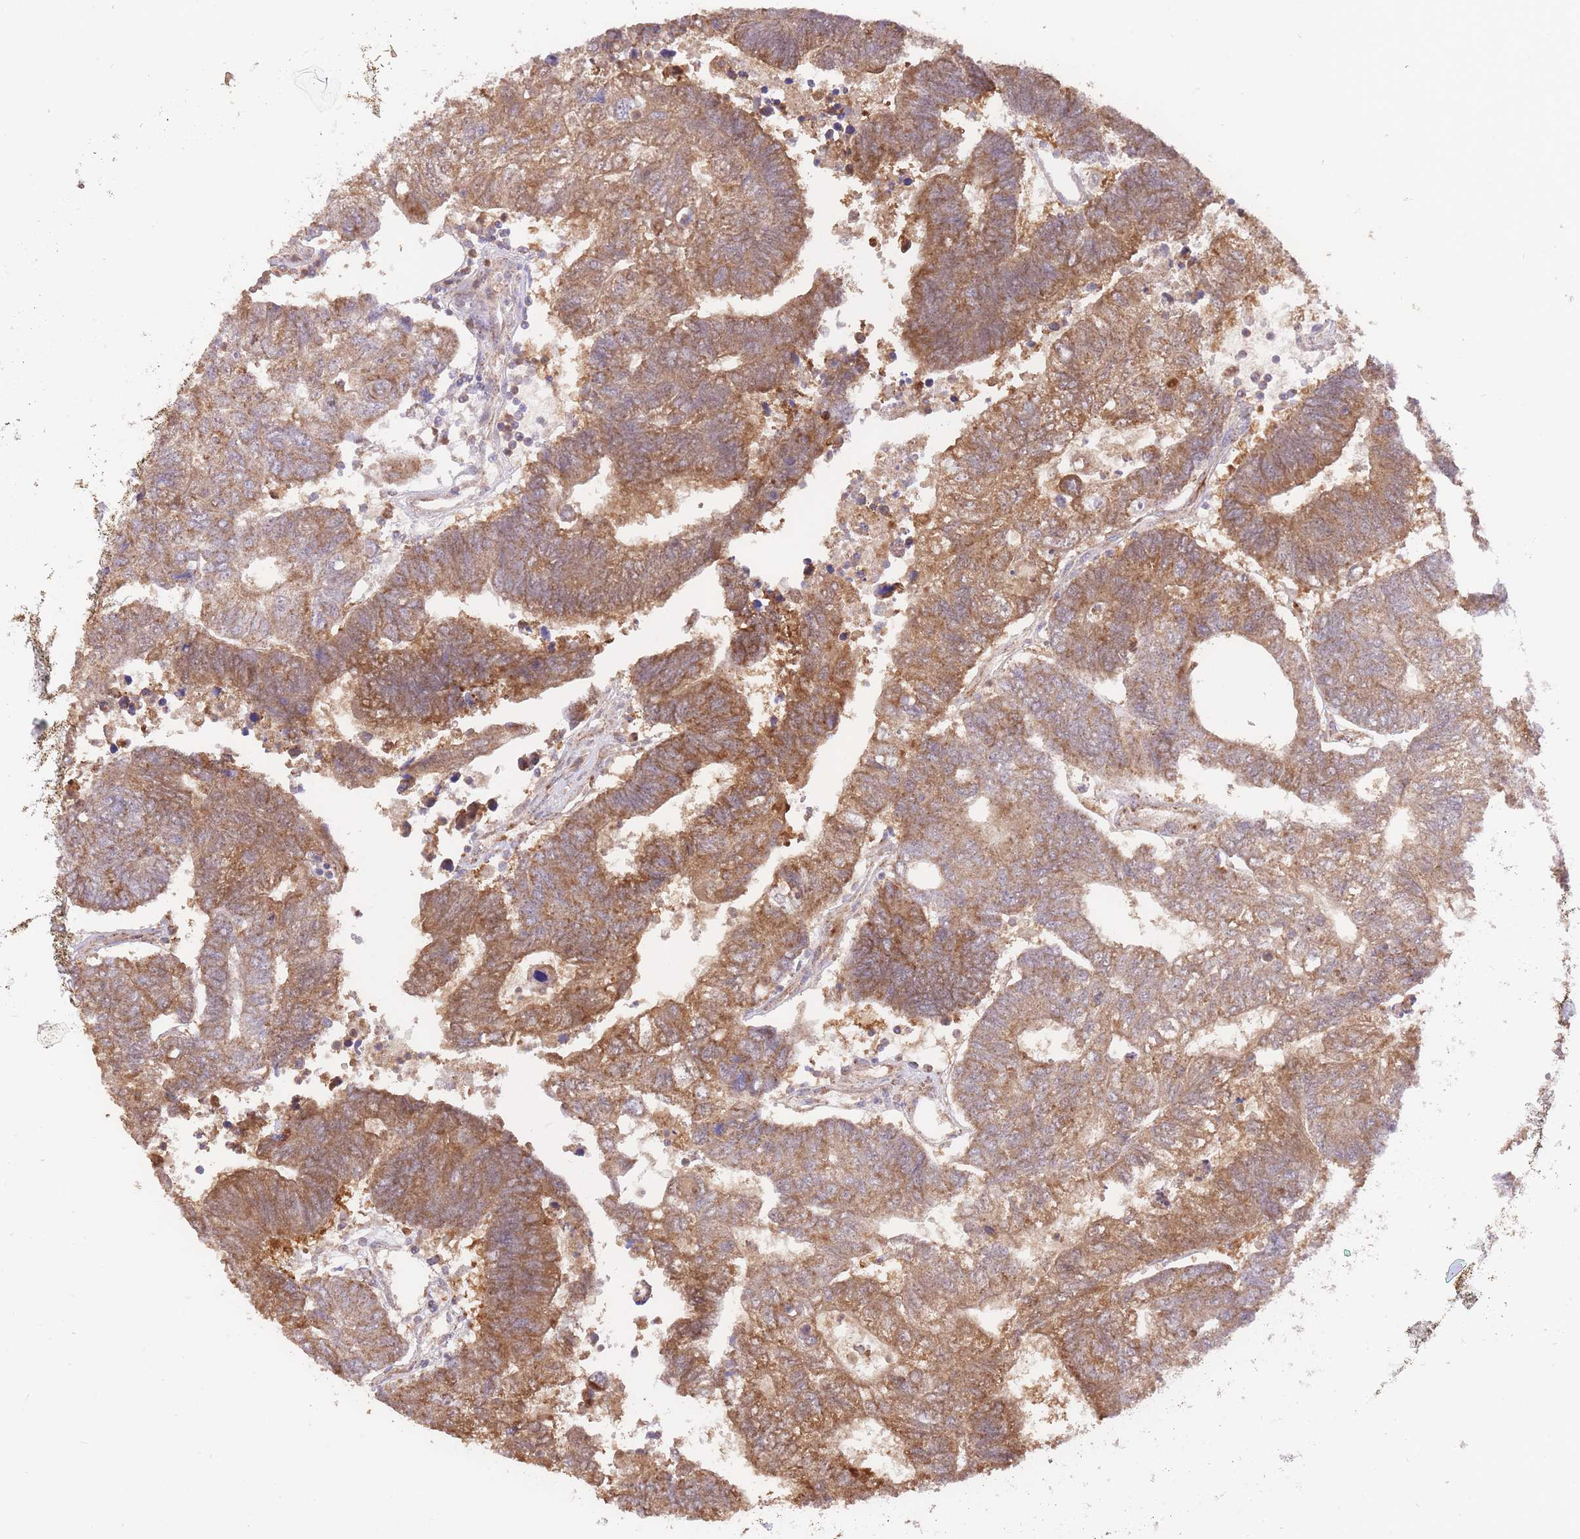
{"staining": {"intensity": "moderate", "quantity": ">75%", "location": "cytoplasmic/membranous"}, "tissue": "colorectal cancer", "cell_type": "Tumor cells", "image_type": "cancer", "snomed": [{"axis": "morphology", "description": "Adenocarcinoma, NOS"}, {"axis": "topography", "description": "Colon"}], "caption": "Adenocarcinoma (colorectal) was stained to show a protein in brown. There is medium levels of moderate cytoplasmic/membranous positivity in about >75% of tumor cells. The staining is performed using DAB (3,3'-diaminobenzidine) brown chromogen to label protein expression. The nuclei are counter-stained blue using hematoxylin.", "gene": "PREP", "patient": {"sex": "female", "age": 48}}